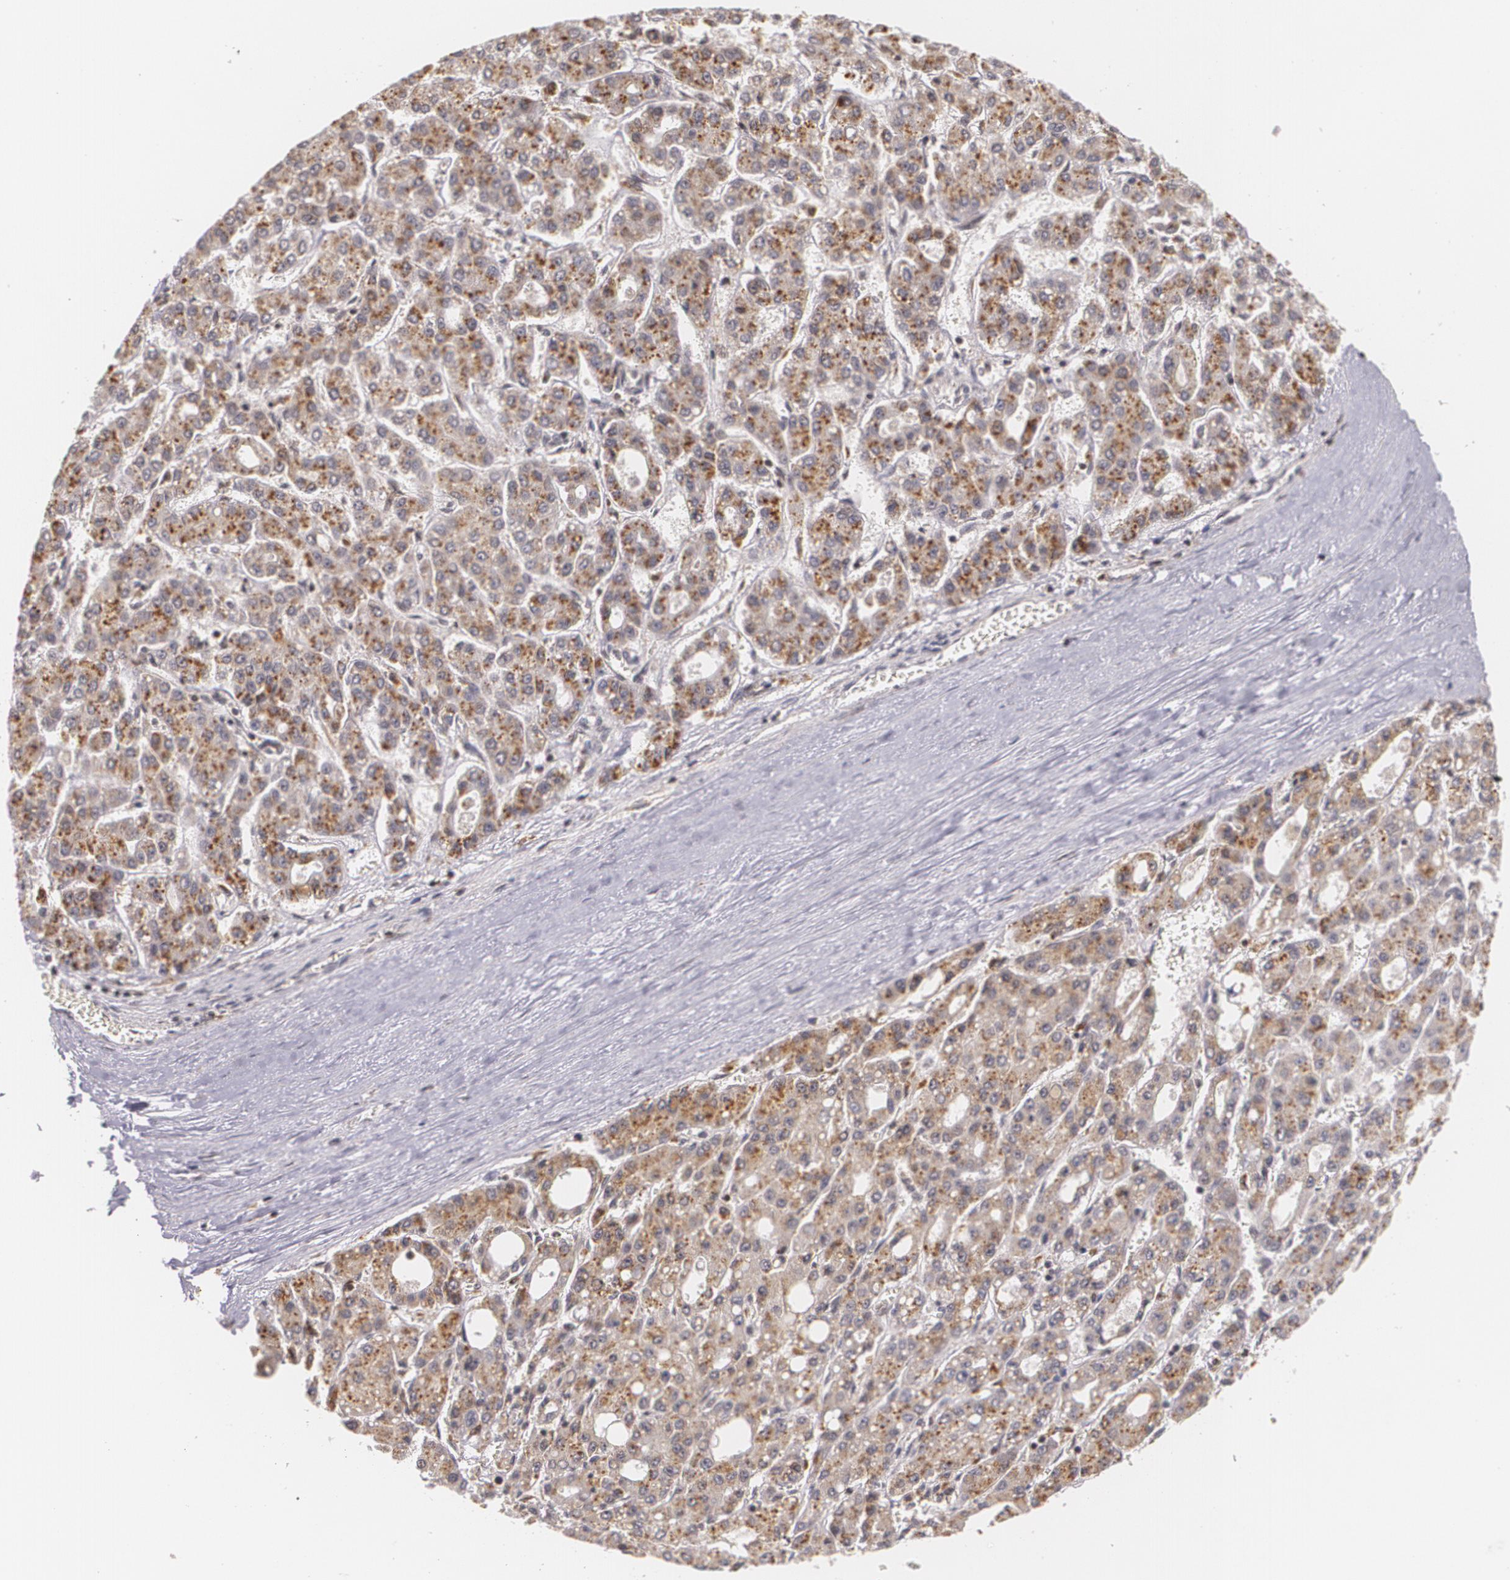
{"staining": {"intensity": "weak", "quantity": ">75%", "location": "cytoplasmic/membranous"}, "tissue": "liver cancer", "cell_type": "Tumor cells", "image_type": "cancer", "snomed": [{"axis": "morphology", "description": "Carcinoma, Hepatocellular, NOS"}, {"axis": "topography", "description": "Liver"}], "caption": "A high-resolution histopathology image shows IHC staining of liver cancer, which demonstrates weak cytoplasmic/membranous expression in approximately >75% of tumor cells.", "gene": "VAV3", "patient": {"sex": "male", "age": 69}}